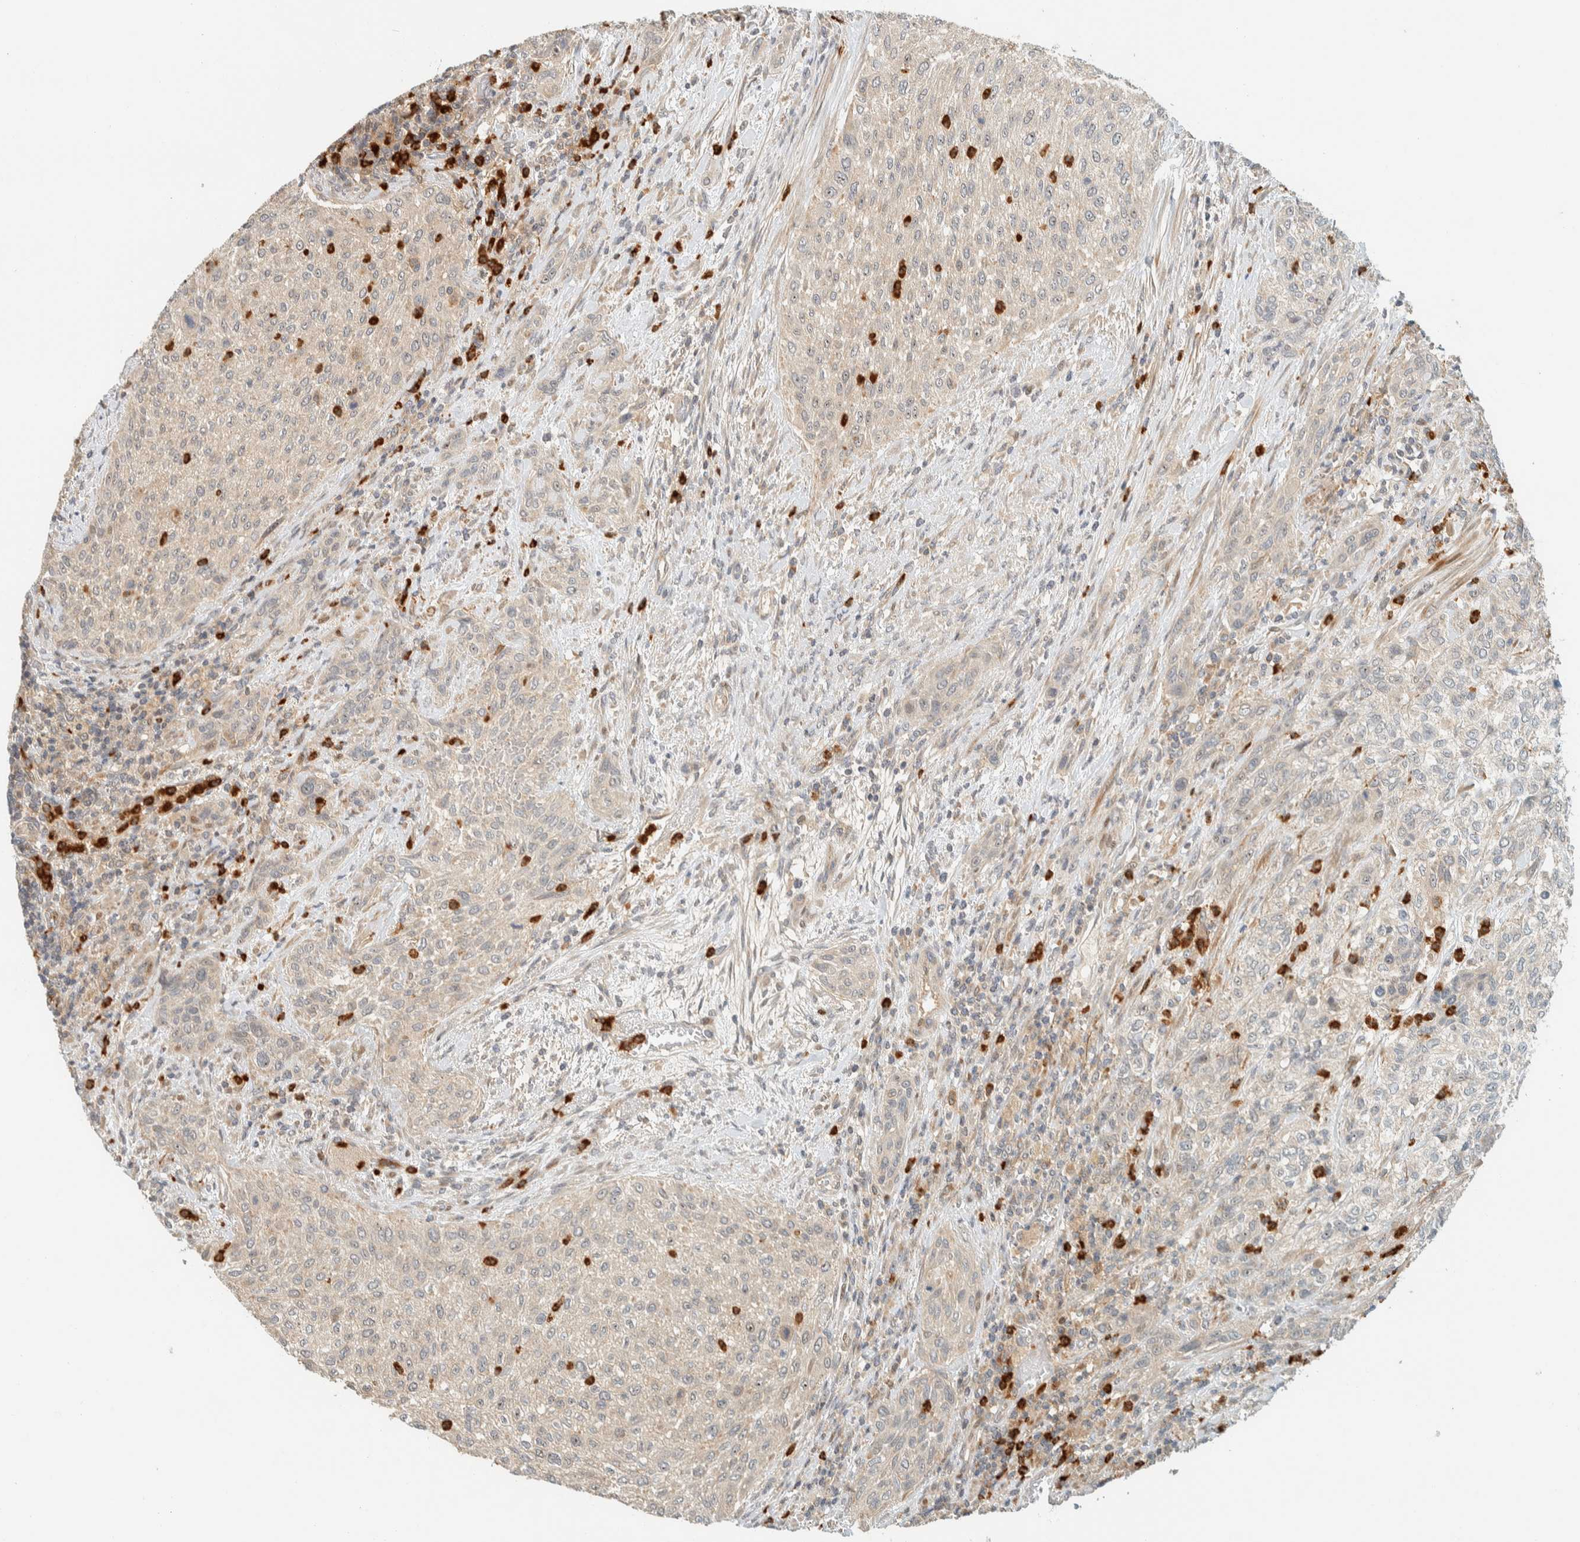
{"staining": {"intensity": "weak", "quantity": "<25%", "location": "cytoplasmic/membranous"}, "tissue": "urothelial cancer", "cell_type": "Tumor cells", "image_type": "cancer", "snomed": [{"axis": "morphology", "description": "Urothelial carcinoma, Low grade"}, {"axis": "morphology", "description": "Urothelial carcinoma, High grade"}, {"axis": "topography", "description": "Urinary bladder"}], "caption": "Immunohistochemistry (IHC) micrograph of neoplastic tissue: human urothelial carcinoma (high-grade) stained with DAB shows no significant protein staining in tumor cells.", "gene": "CCDC171", "patient": {"sex": "male", "age": 35}}